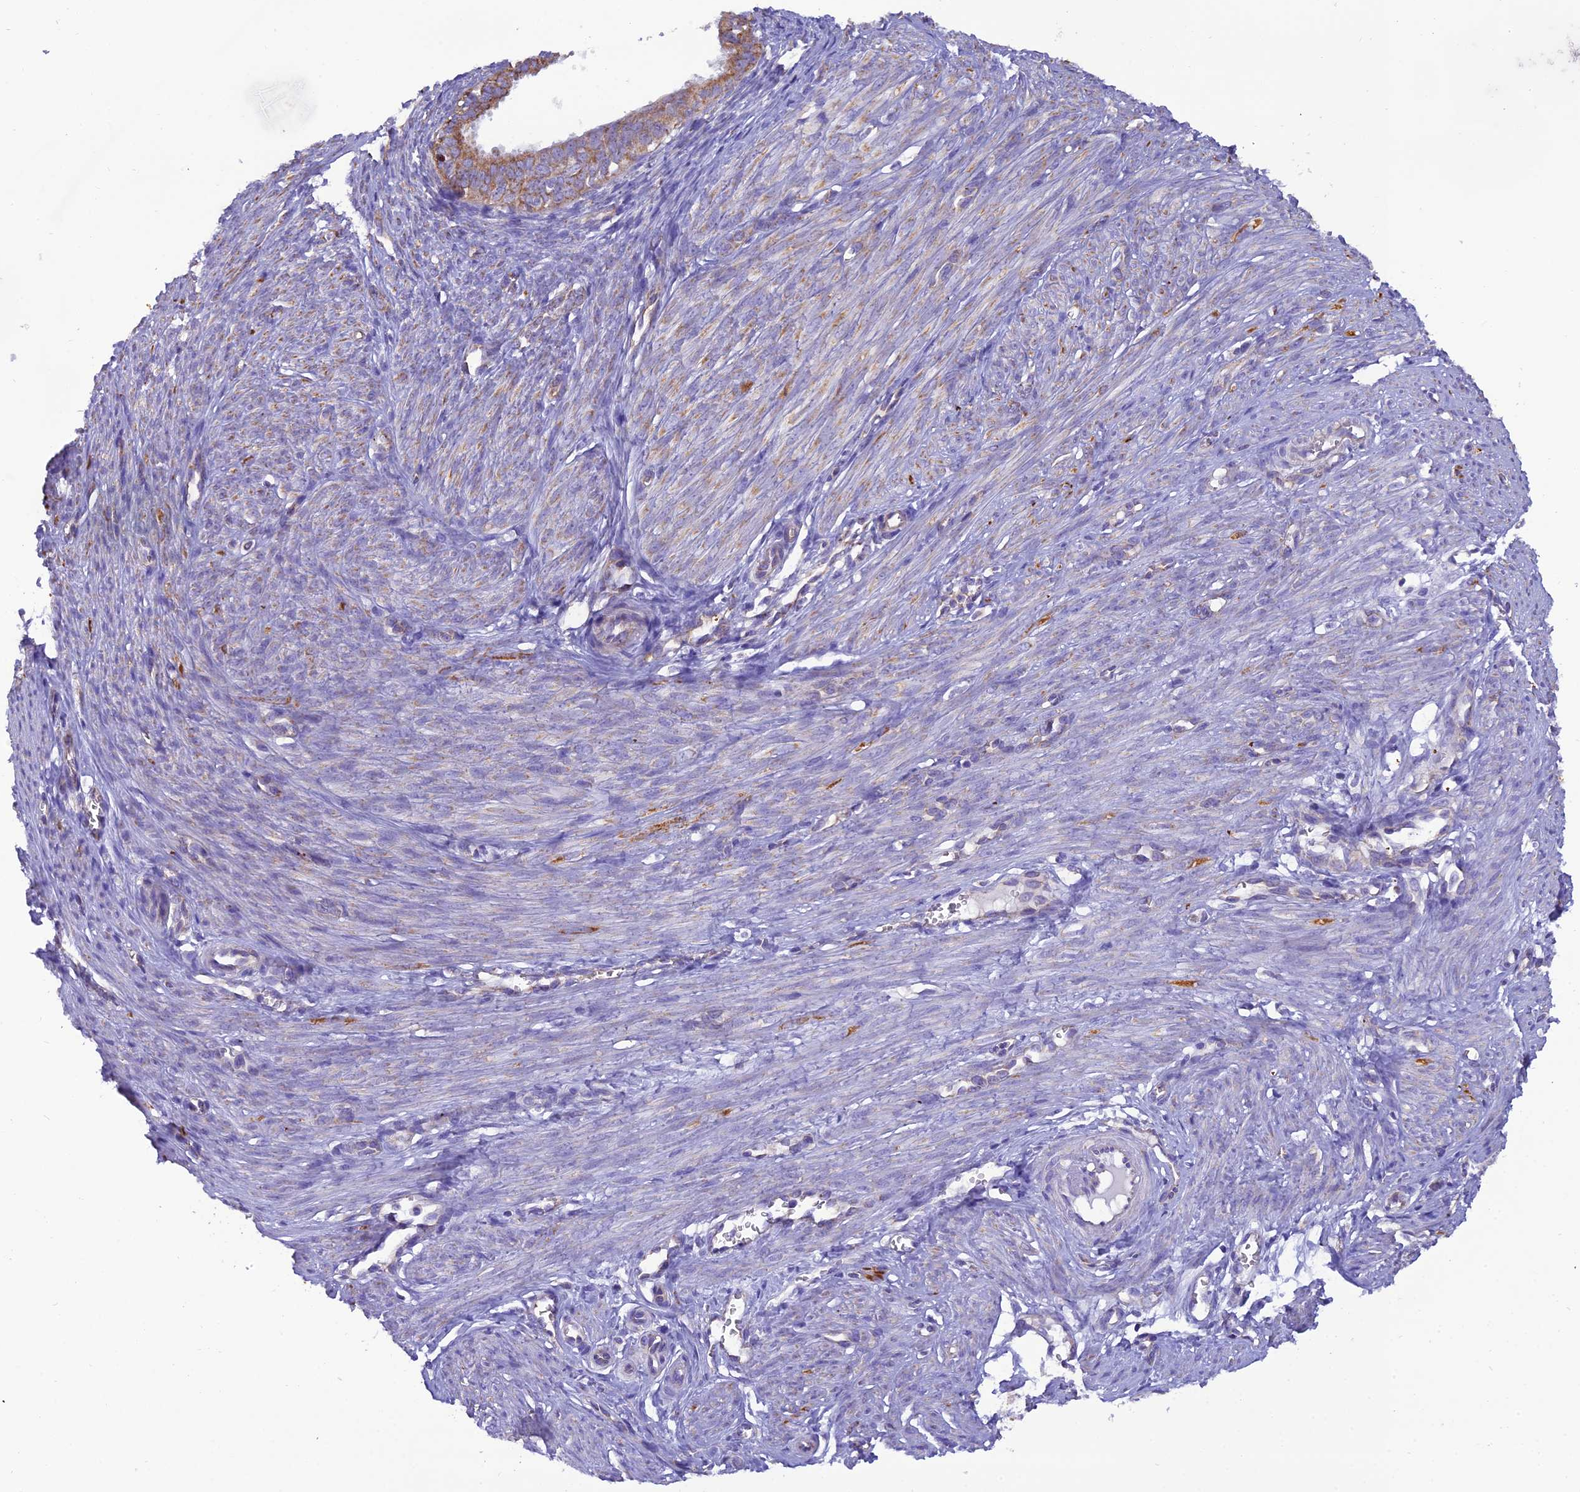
{"staining": {"intensity": "moderate", "quantity": ">75%", "location": "cytoplasmic/membranous"}, "tissue": "endometrial cancer", "cell_type": "Tumor cells", "image_type": "cancer", "snomed": [{"axis": "morphology", "description": "Adenocarcinoma, NOS"}, {"axis": "topography", "description": "Endometrium"}], "caption": "Immunohistochemistry of endometrial adenocarcinoma displays medium levels of moderate cytoplasmic/membranous staining in about >75% of tumor cells.", "gene": "GPD1", "patient": {"sex": "female", "age": 50}}